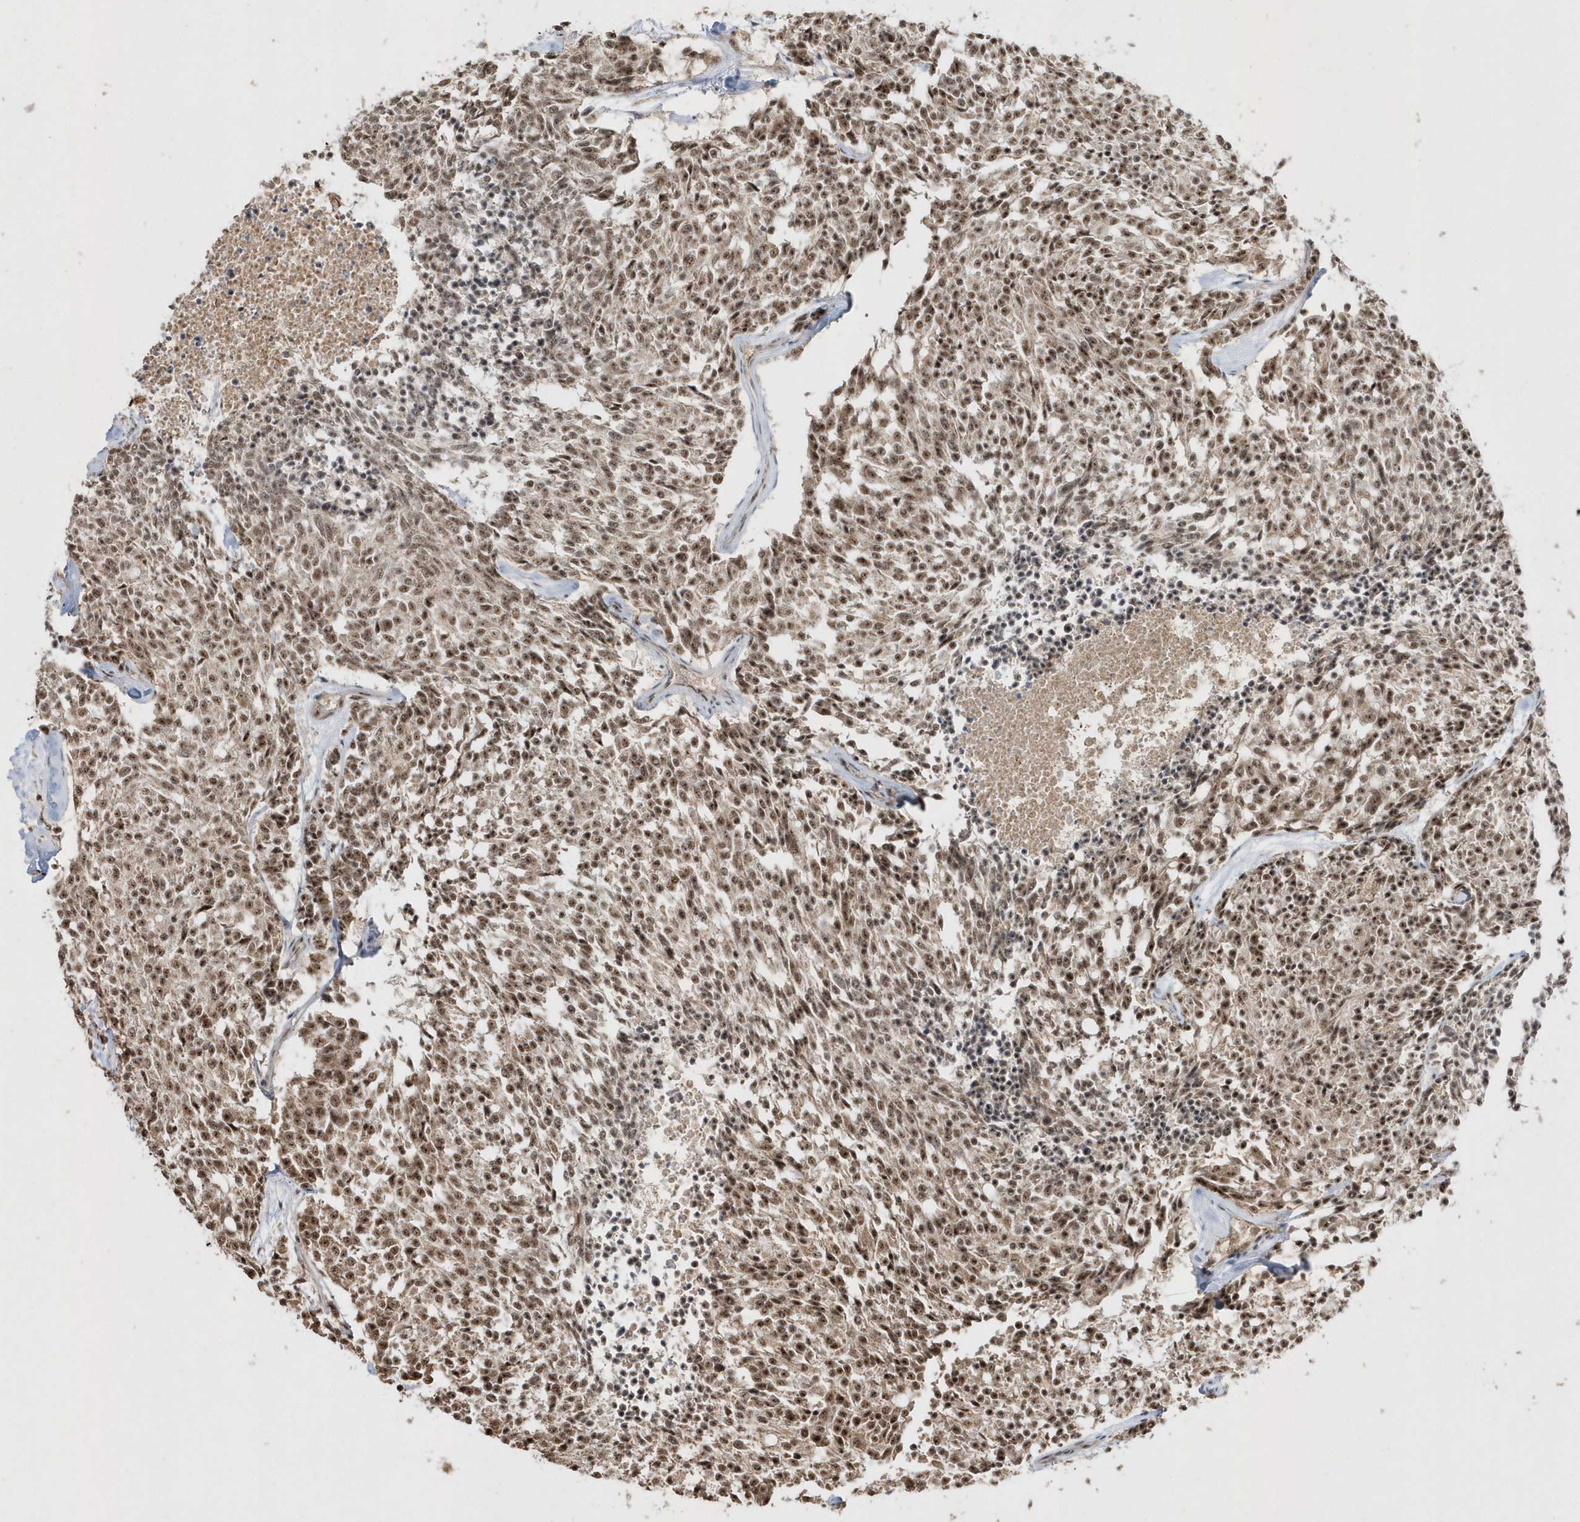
{"staining": {"intensity": "strong", "quantity": ">75%", "location": "nuclear"}, "tissue": "carcinoid", "cell_type": "Tumor cells", "image_type": "cancer", "snomed": [{"axis": "morphology", "description": "Carcinoid, malignant, NOS"}, {"axis": "topography", "description": "Pancreas"}], "caption": "Brown immunohistochemical staining in carcinoid shows strong nuclear positivity in about >75% of tumor cells. The protein of interest is stained brown, and the nuclei are stained in blue (DAB IHC with brightfield microscopy, high magnification).", "gene": "POLR3B", "patient": {"sex": "female", "age": 54}}